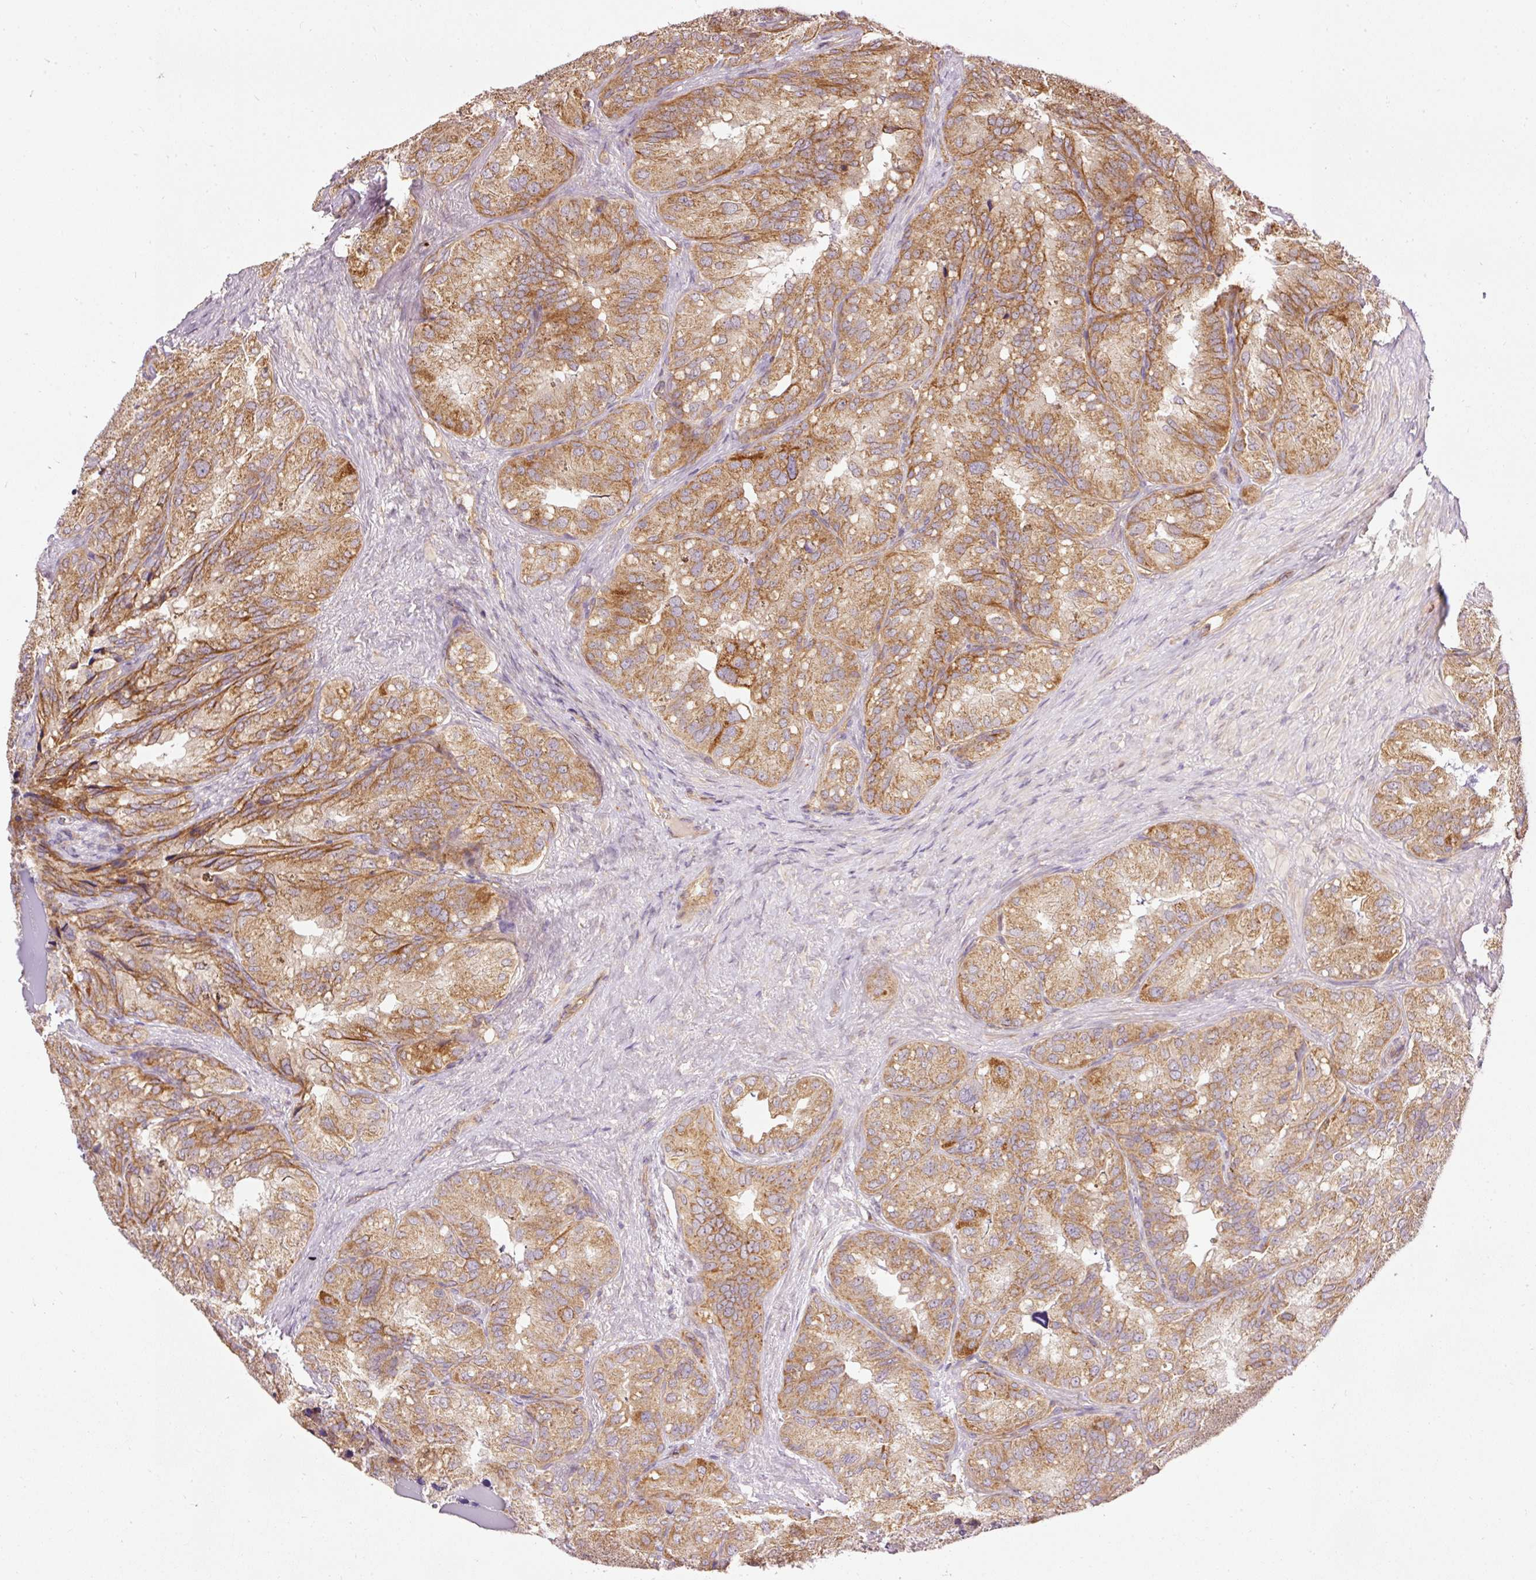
{"staining": {"intensity": "moderate", "quantity": ">75%", "location": "cytoplasmic/membranous"}, "tissue": "seminal vesicle", "cell_type": "Glandular cells", "image_type": "normal", "snomed": [{"axis": "morphology", "description": "Normal tissue, NOS"}, {"axis": "topography", "description": "Seminal veicle"}], "caption": "Brown immunohistochemical staining in benign seminal vesicle demonstrates moderate cytoplasmic/membranous expression in approximately >75% of glandular cells.", "gene": "ADCY4", "patient": {"sex": "male", "age": 69}}